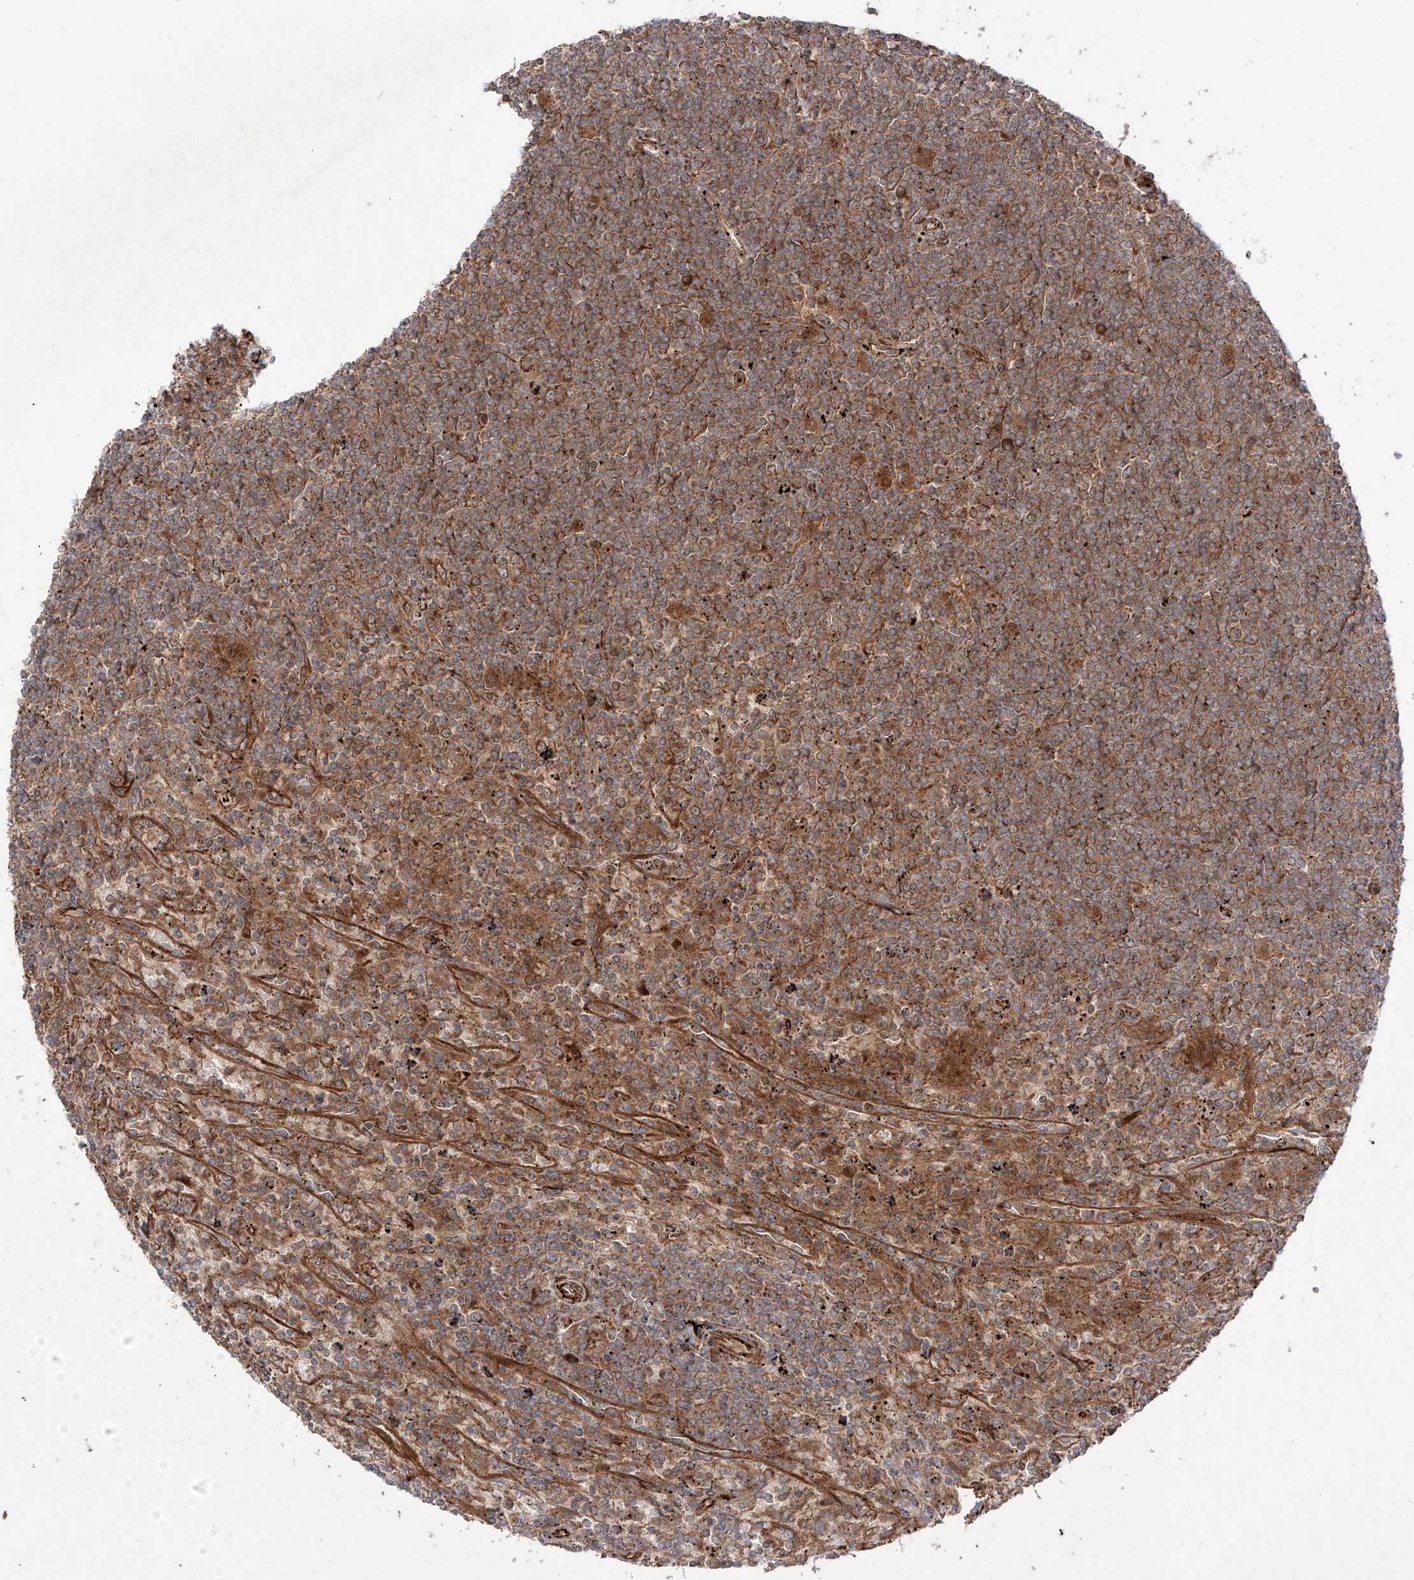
{"staining": {"intensity": "moderate", "quantity": ">75%", "location": "cytoplasmic/membranous"}, "tissue": "lymphoma", "cell_type": "Tumor cells", "image_type": "cancer", "snomed": [{"axis": "morphology", "description": "Malignant lymphoma, non-Hodgkin's type, Low grade"}, {"axis": "topography", "description": "Spleen"}], "caption": "High-magnification brightfield microscopy of malignant lymphoma, non-Hodgkin's type (low-grade) stained with DAB (3,3'-diaminobenzidine) (brown) and counterstained with hematoxylin (blue). tumor cells exhibit moderate cytoplasmic/membranous staining is appreciated in about>75% of cells.", "gene": "YKT6", "patient": {"sex": "male", "age": 76}}